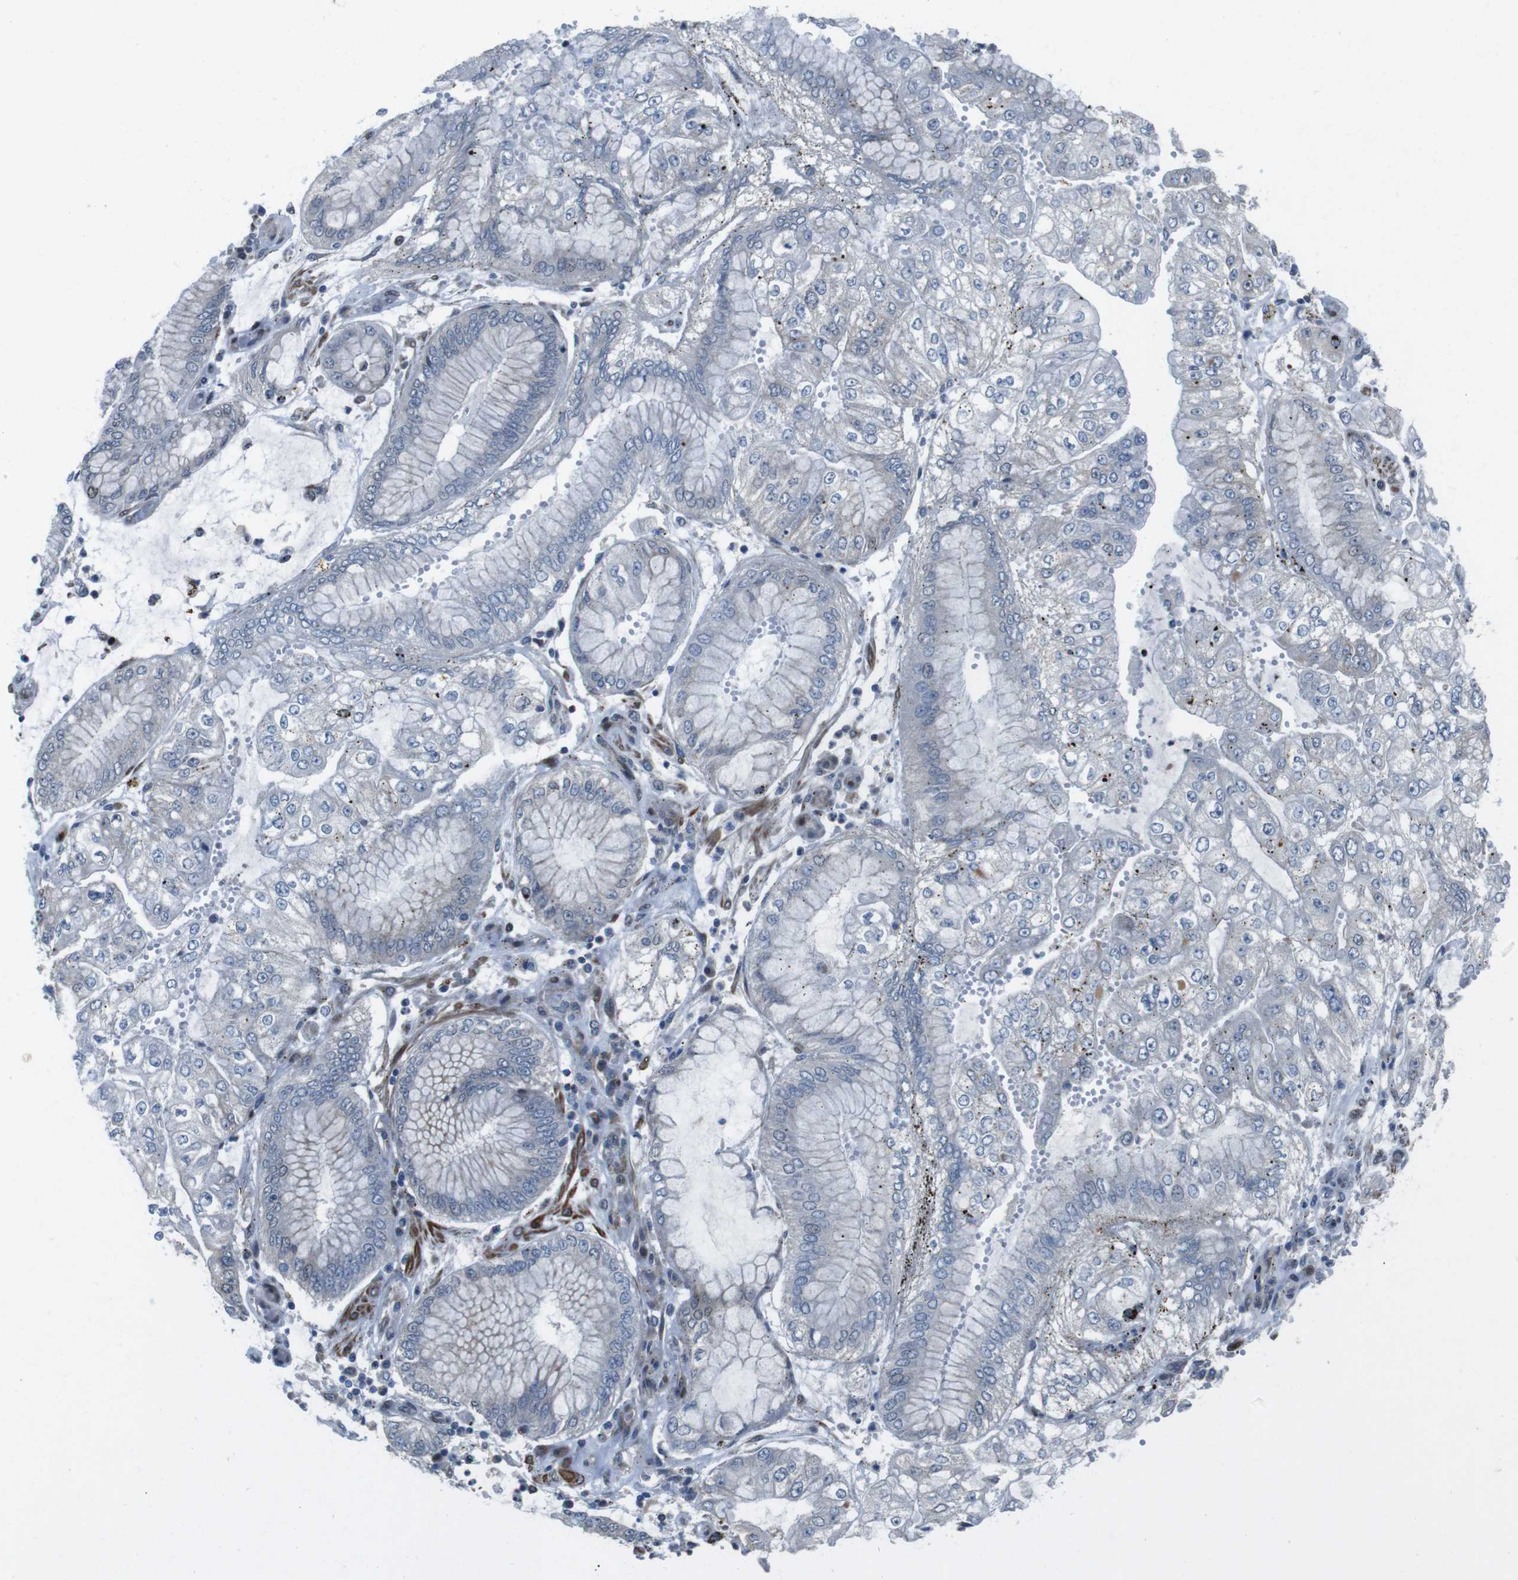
{"staining": {"intensity": "negative", "quantity": "none", "location": "none"}, "tissue": "stomach cancer", "cell_type": "Tumor cells", "image_type": "cancer", "snomed": [{"axis": "morphology", "description": "Adenocarcinoma, NOS"}, {"axis": "topography", "description": "Stomach"}], "caption": "DAB immunohistochemical staining of human adenocarcinoma (stomach) reveals no significant staining in tumor cells.", "gene": "PBRM1", "patient": {"sex": "male", "age": 76}}